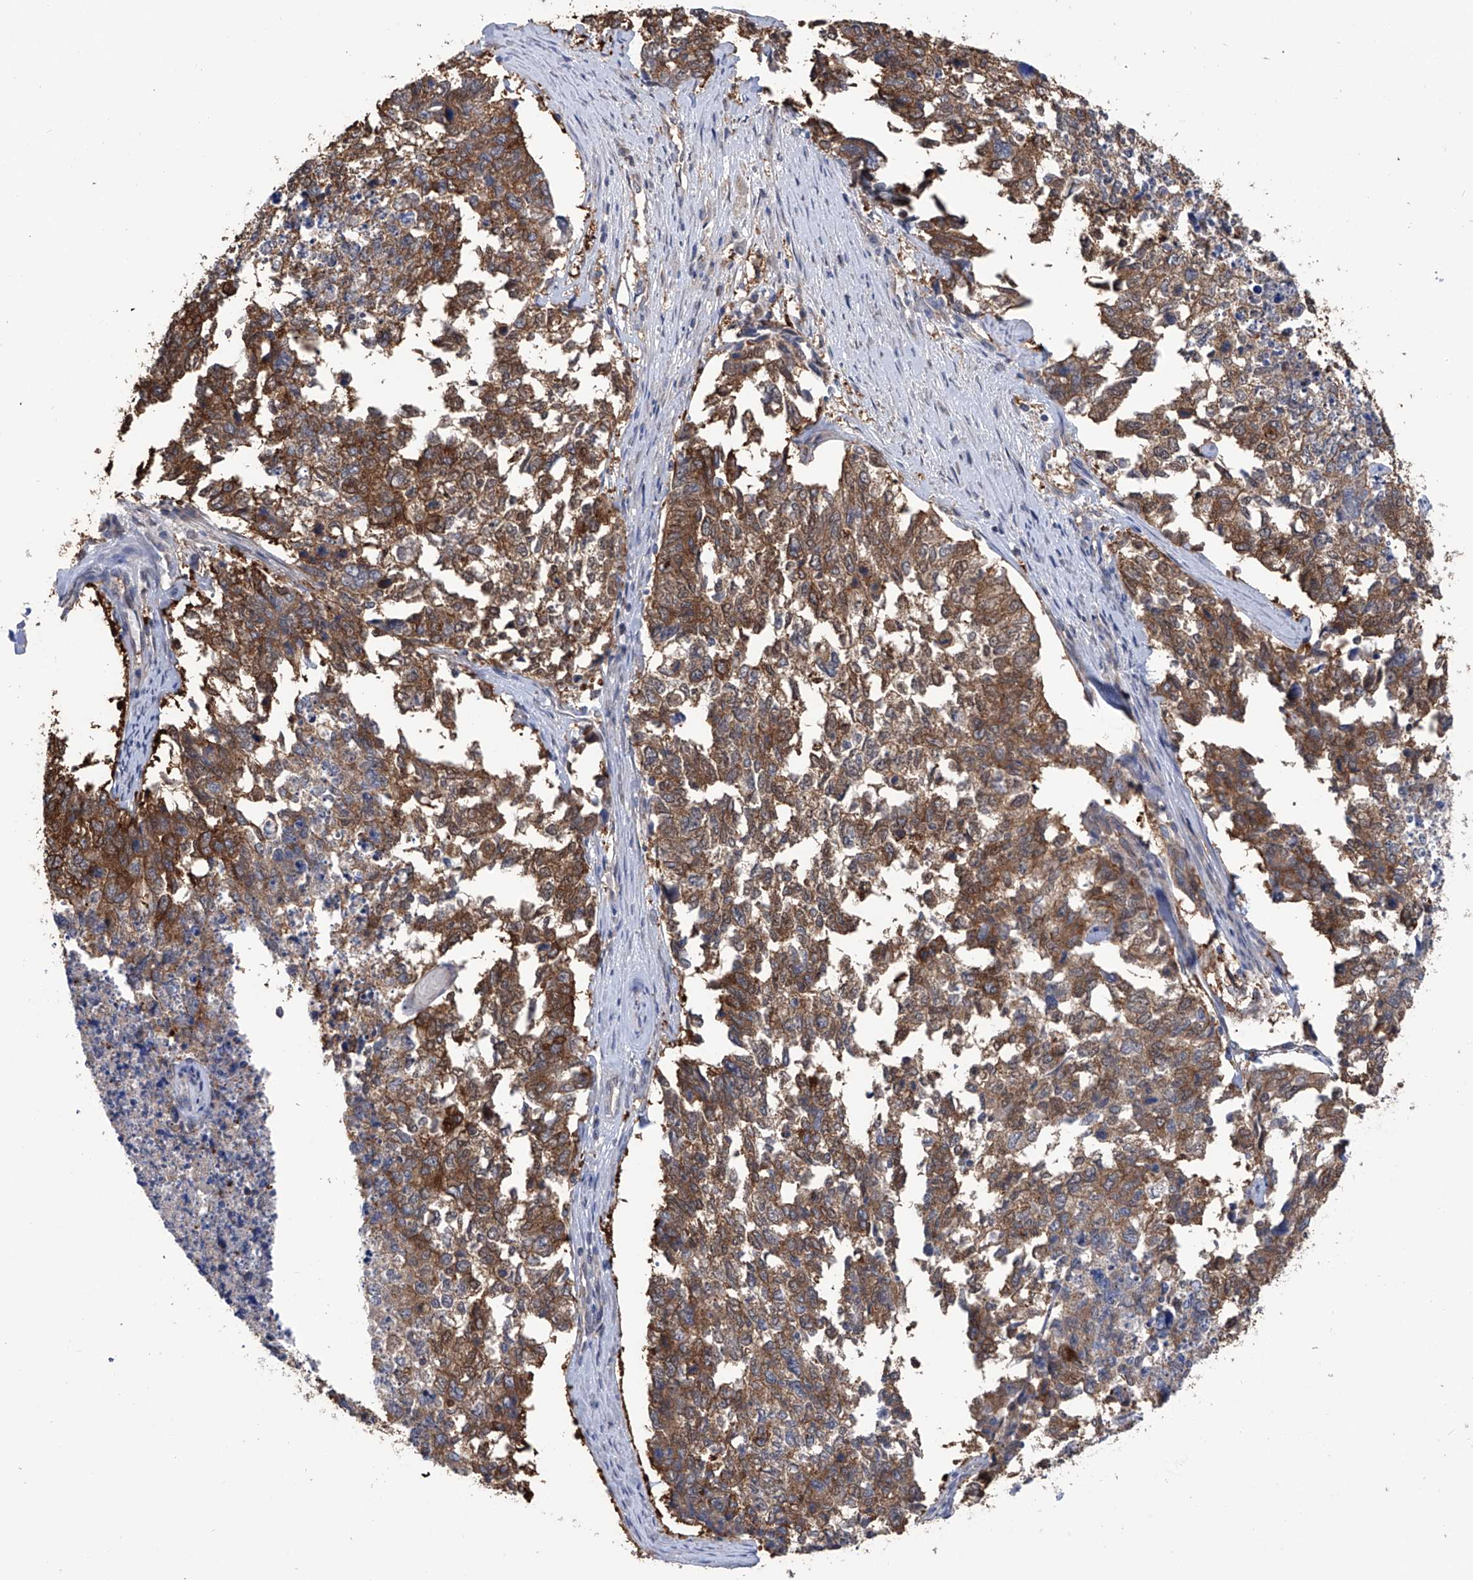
{"staining": {"intensity": "strong", "quantity": ">75%", "location": "cytoplasmic/membranous"}, "tissue": "cervical cancer", "cell_type": "Tumor cells", "image_type": "cancer", "snomed": [{"axis": "morphology", "description": "Squamous cell carcinoma, NOS"}, {"axis": "topography", "description": "Cervix"}], "caption": "Squamous cell carcinoma (cervical) stained with a protein marker shows strong staining in tumor cells.", "gene": "NUDT17", "patient": {"sex": "female", "age": 63}}